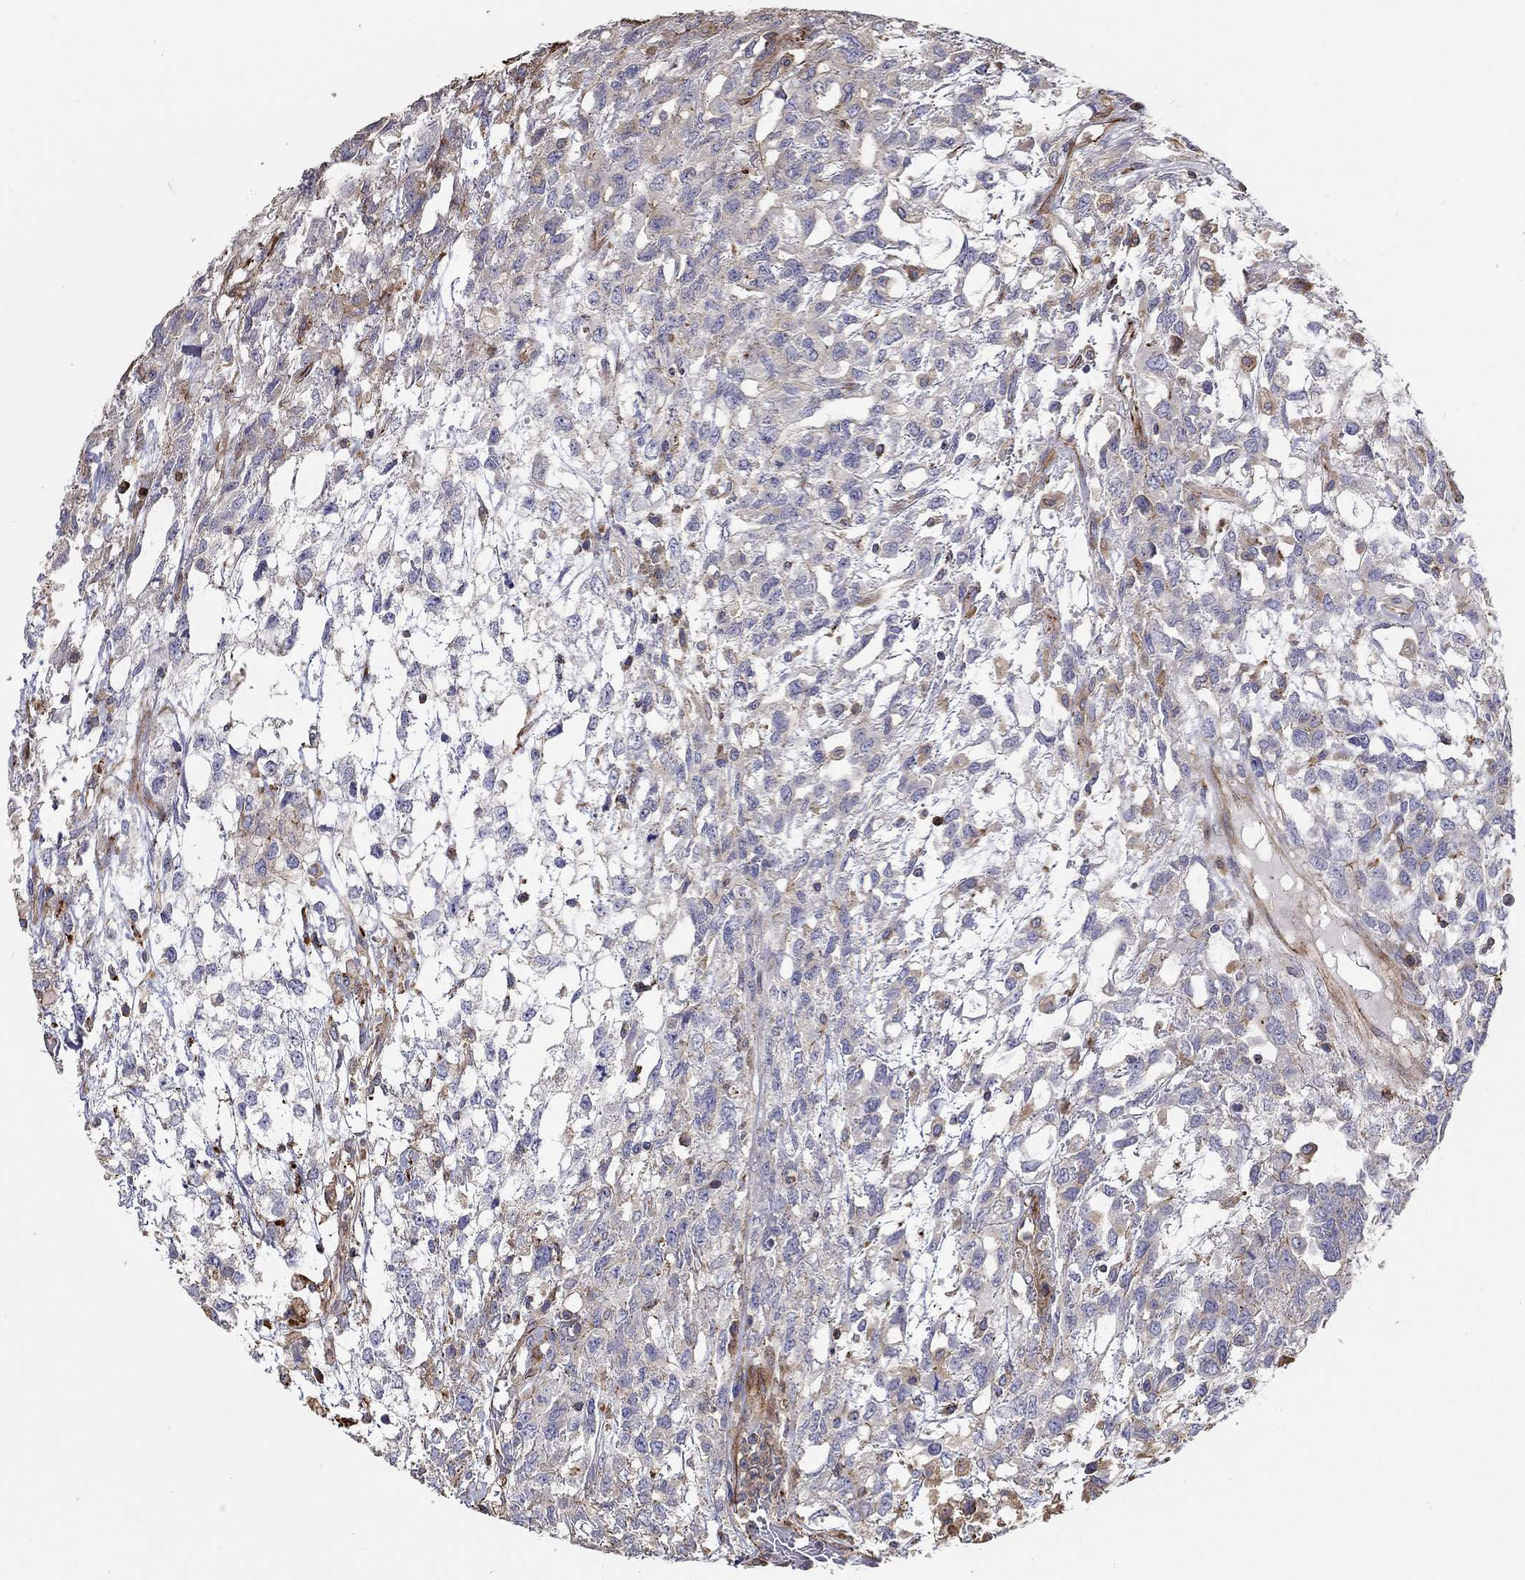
{"staining": {"intensity": "weak", "quantity": "<25%", "location": "cytoplasmic/membranous"}, "tissue": "testis cancer", "cell_type": "Tumor cells", "image_type": "cancer", "snomed": [{"axis": "morphology", "description": "Seminoma, NOS"}, {"axis": "topography", "description": "Testis"}], "caption": "Tumor cells are negative for brown protein staining in testis cancer (seminoma).", "gene": "NPHP1", "patient": {"sex": "male", "age": 52}}